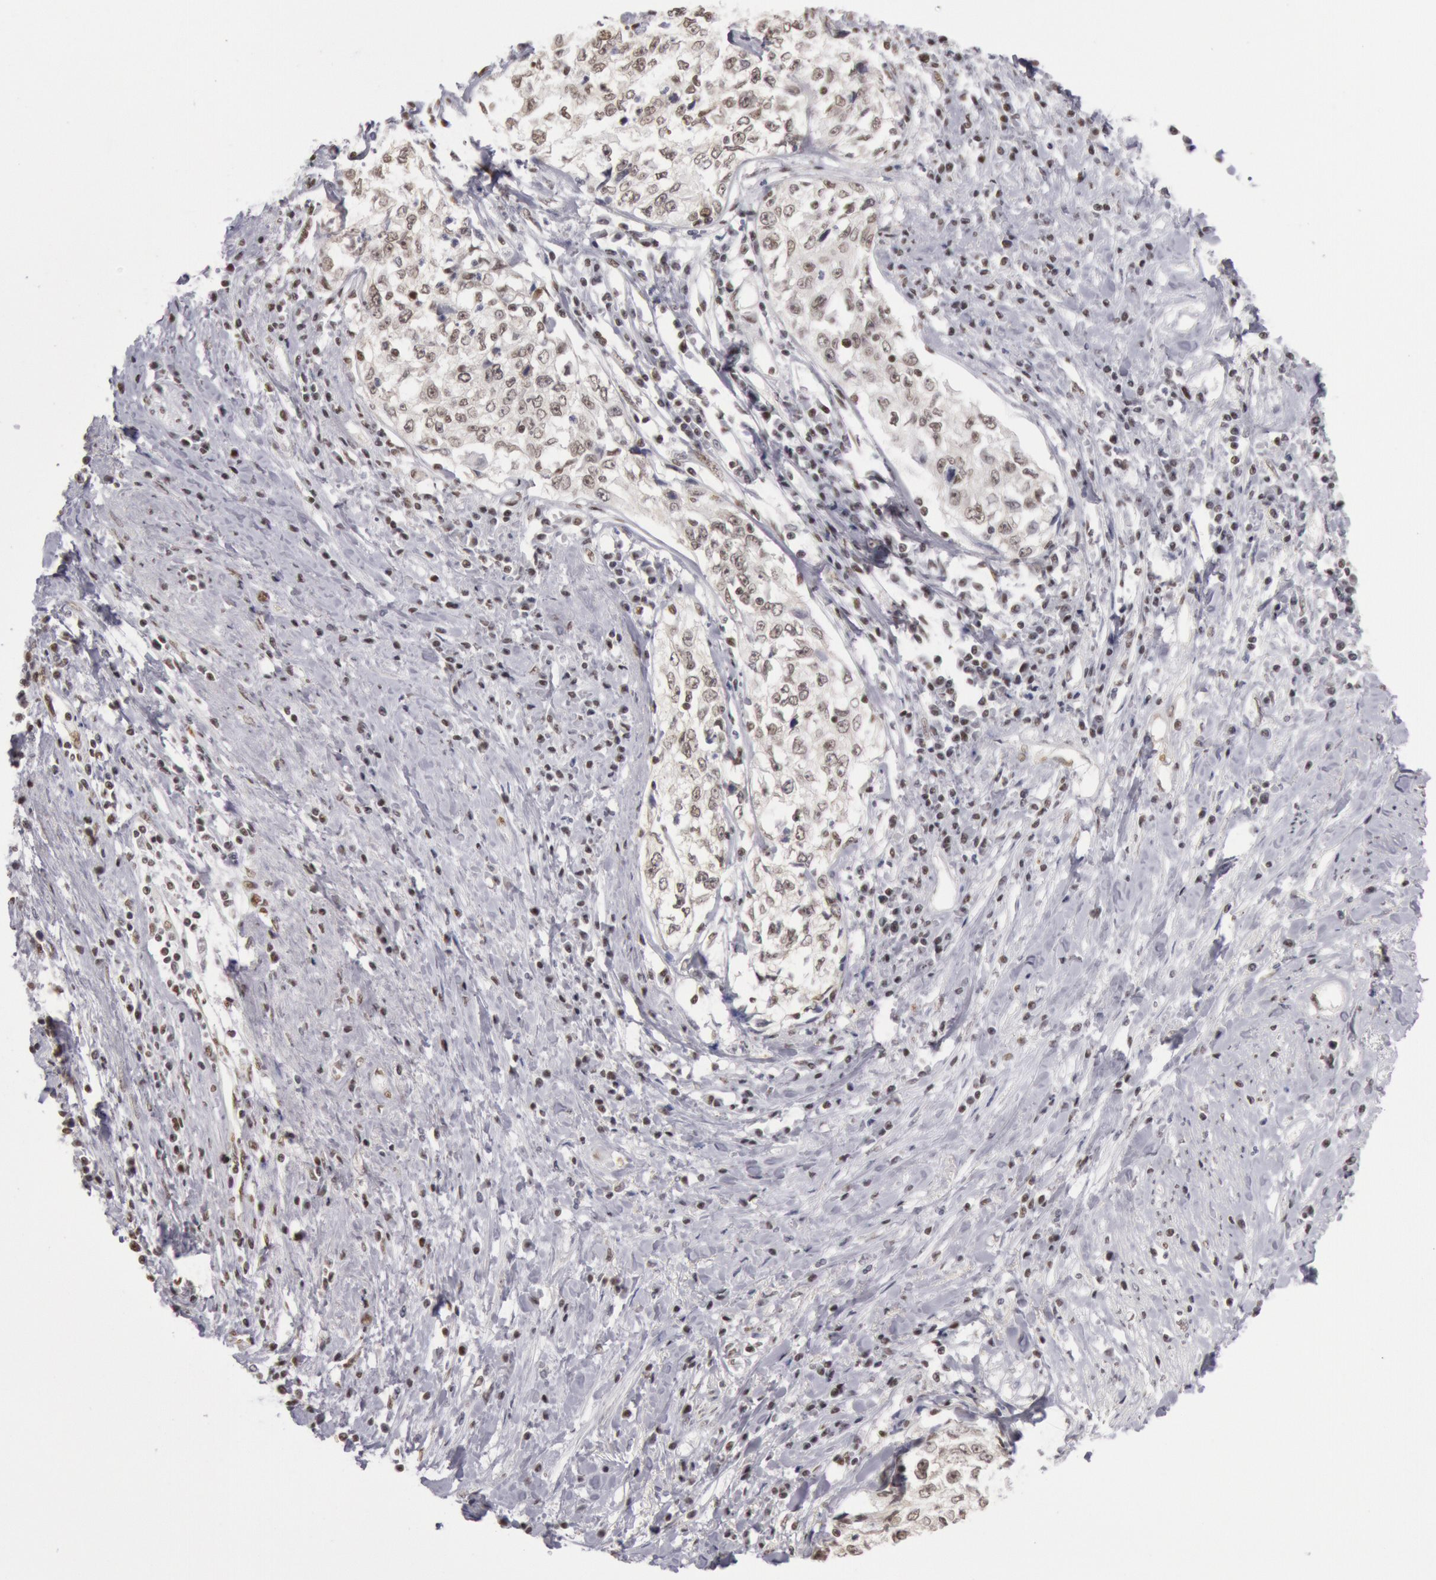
{"staining": {"intensity": "weak", "quantity": ">75%", "location": "nuclear"}, "tissue": "cervical cancer", "cell_type": "Tumor cells", "image_type": "cancer", "snomed": [{"axis": "morphology", "description": "Squamous cell carcinoma, NOS"}, {"axis": "topography", "description": "Cervix"}], "caption": "Protein expression by immunohistochemistry displays weak nuclear positivity in approximately >75% of tumor cells in cervical cancer (squamous cell carcinoma). Ihc stains the protein in brown and the nuclei are stained blue.", "gene": "ESS2", "patient": {"sex": "female", "age": 57}}